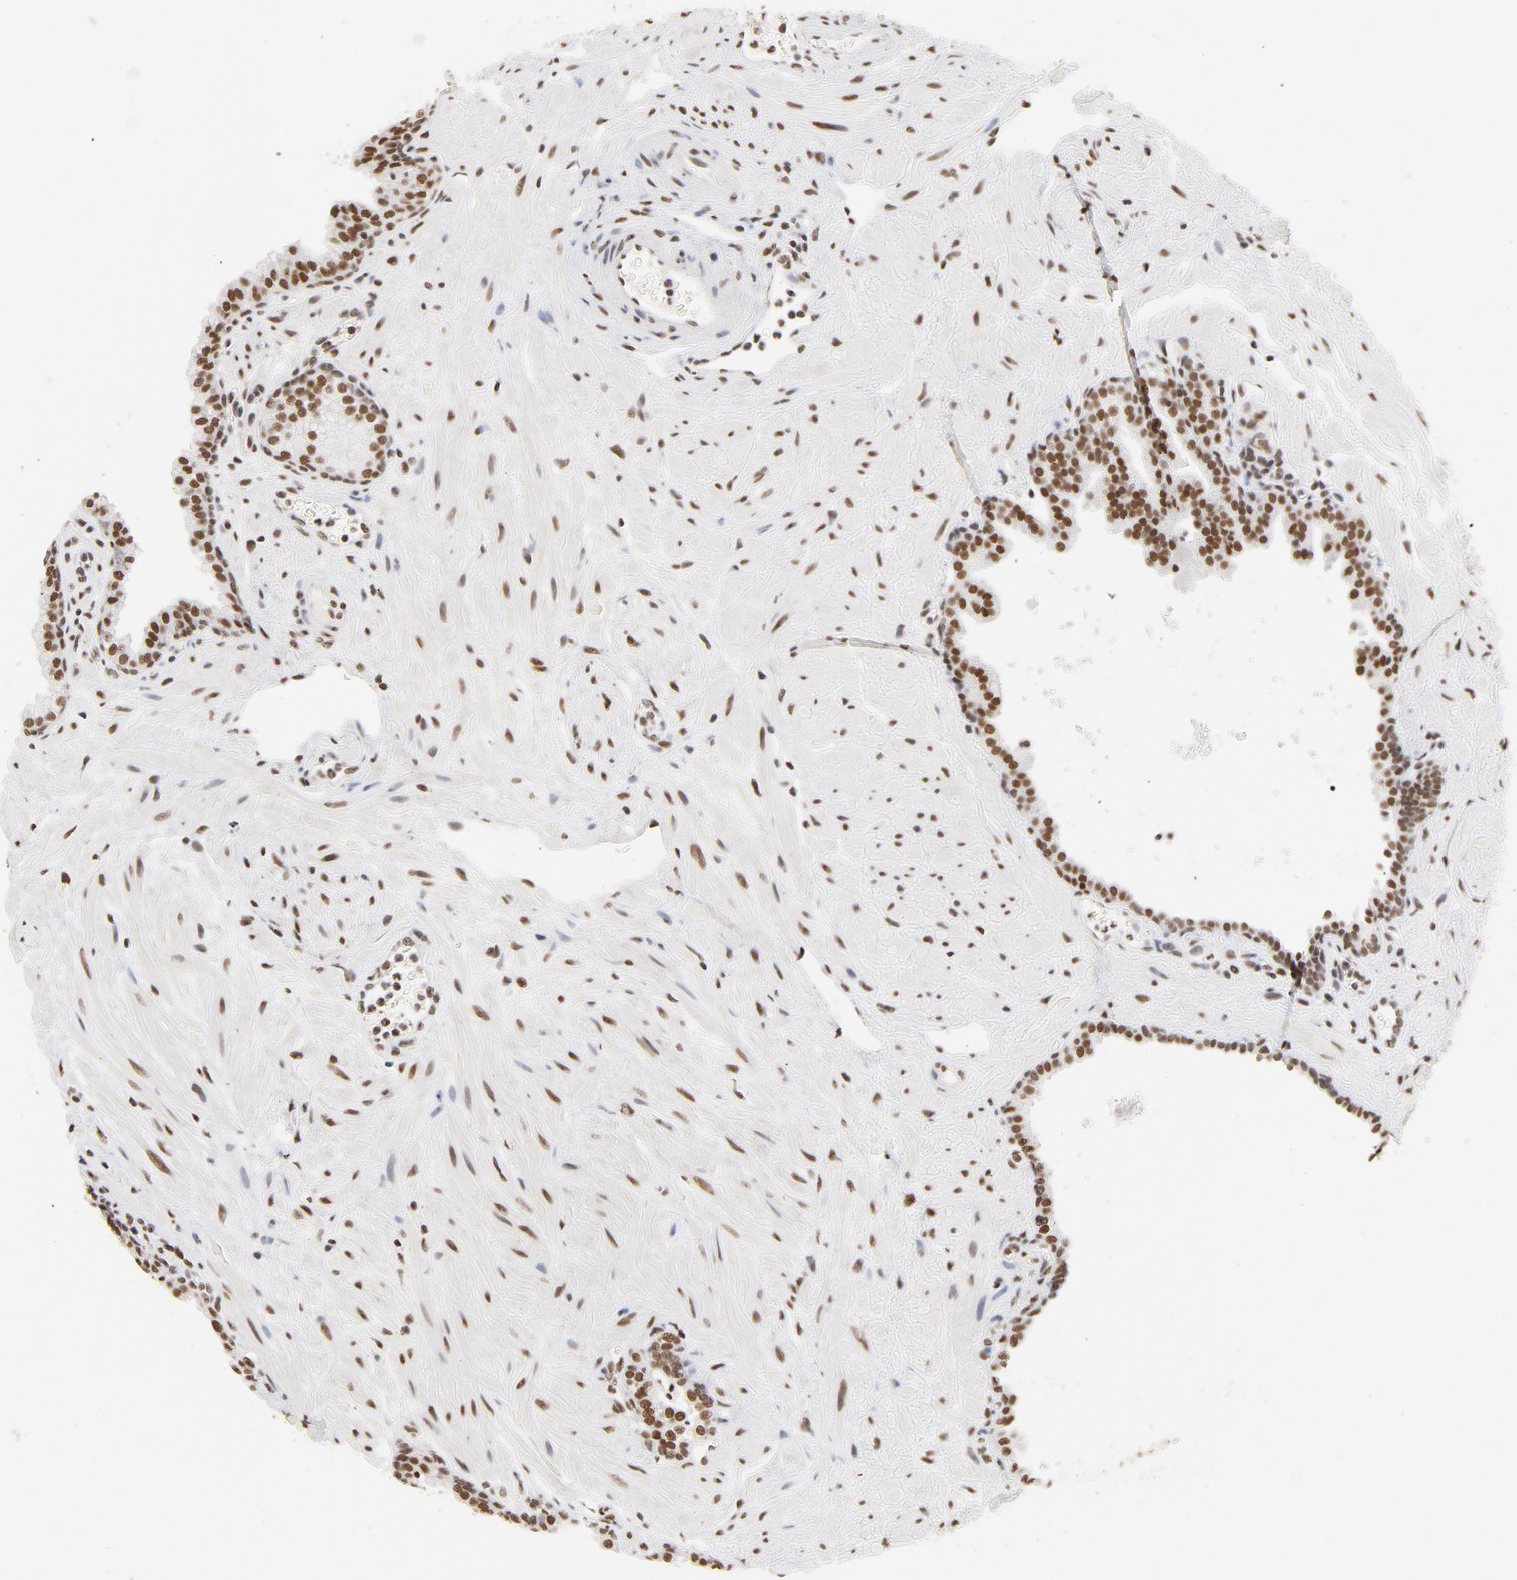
{"staining": {"intensity": "strong", "quantity": ">75%", "location": "nuclear"}, "tissue": "prostate", "cell_type": "Glandular cells", "image_type": "normal", "snomed": [{"axis": "morphology", "description": "Normal tissue, NOS"}, {"axis": "topography", "description": "Prostate"}], "caption": "Immunohistochemical staining of benign human prostate exhibits >75% levels of strong nuclear protein staining in approximately >75% of glandular cells.", "gene": "TP53BP1", "patient": {"sex": "male", "age": 60}}